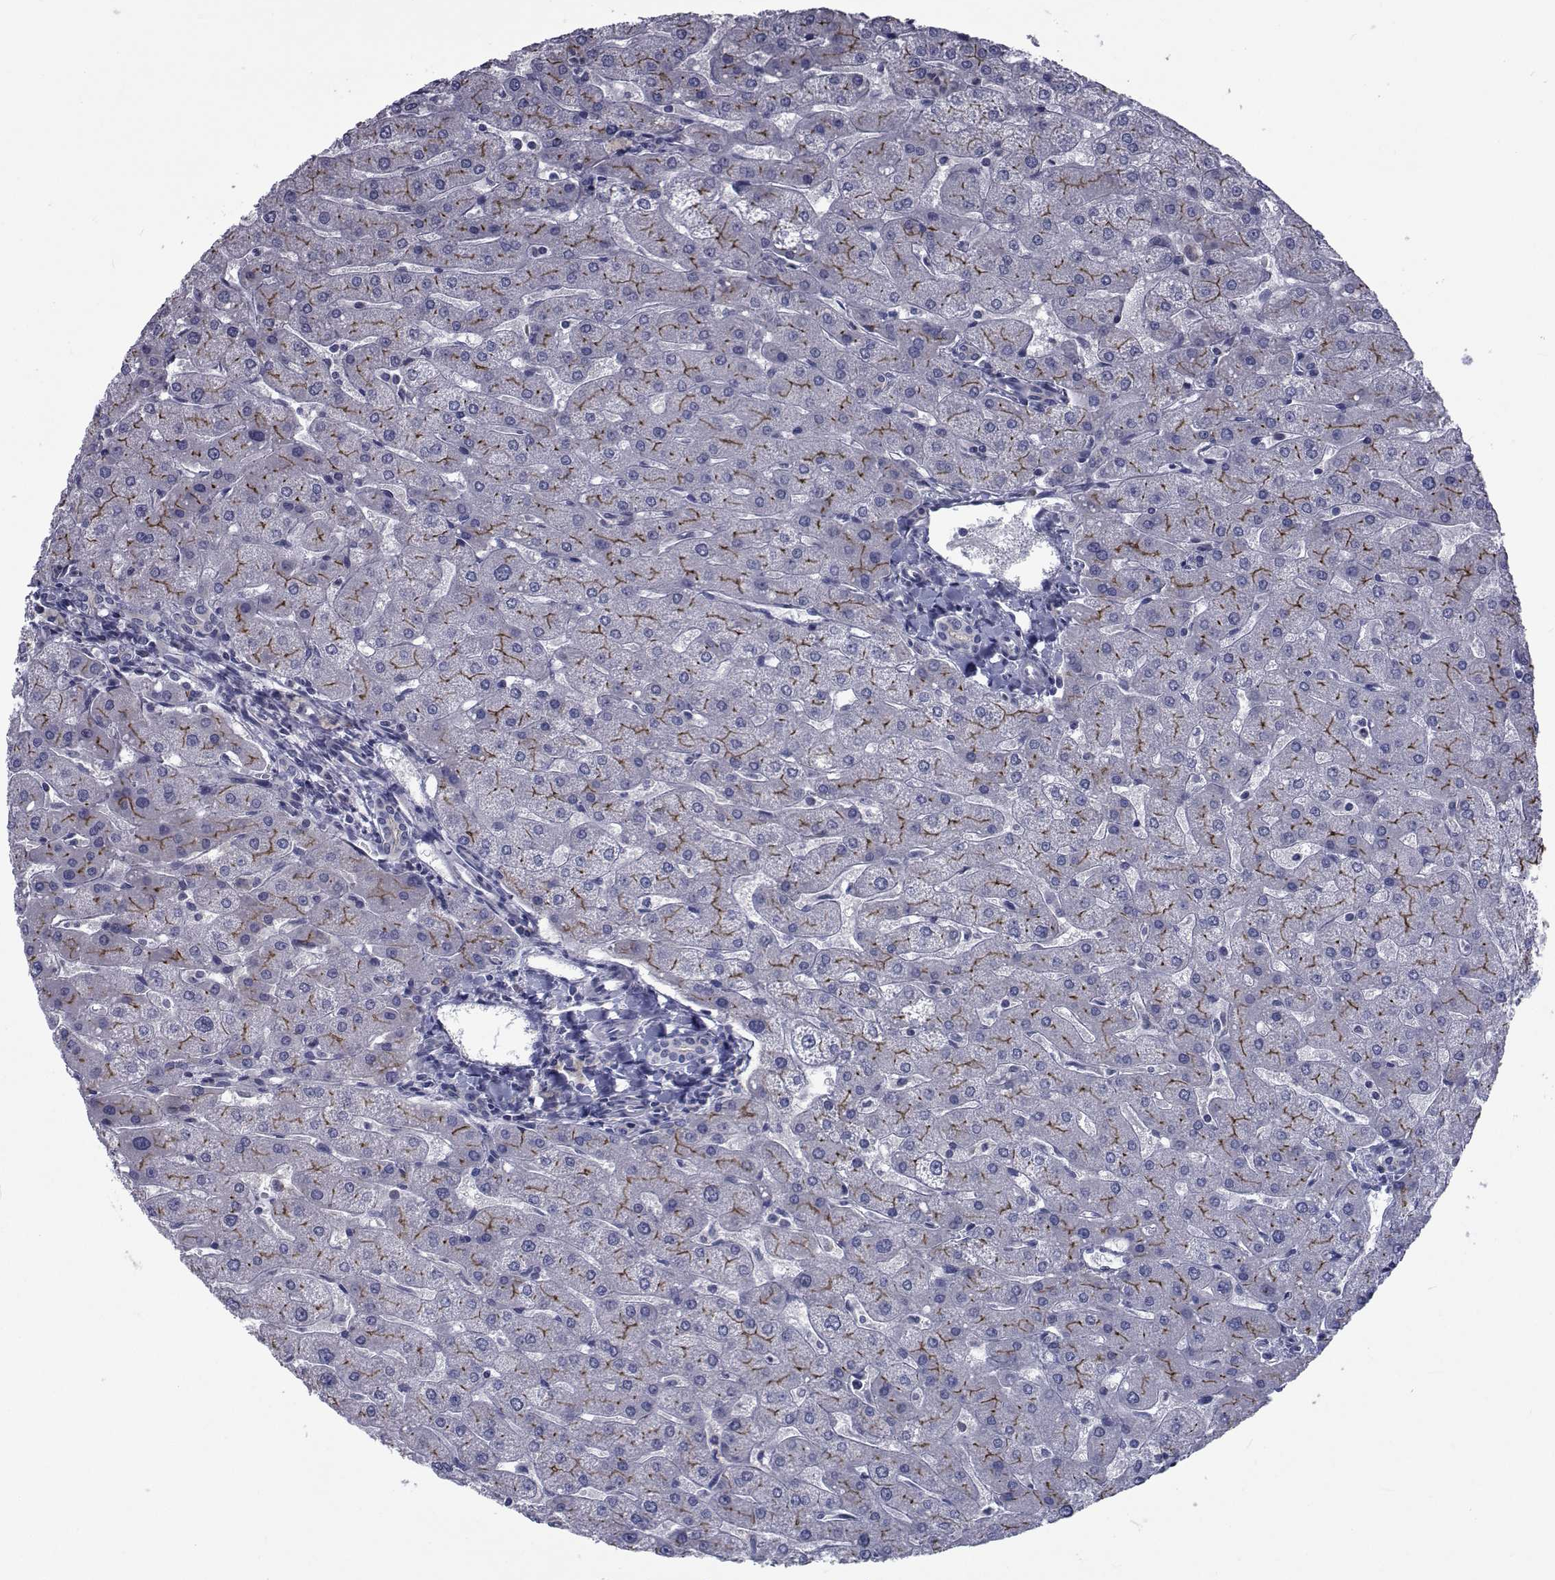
{"staining": {"intensity": "negative", "quantity": "none", "location": "none"}, "tissue": "liver", "cell_type": "Cholangiocytes", "image_type": "normal", "snomed": [{"axis": "morphology", "description": "Normal tissue, NOS"}, {"axis": "topography", "description": "Liver"}], "caption": "This is a micrograph of immunohistochemistry staining of normal liver, which shows no staining in cholangiocytes. (DAB (3,3'-diaminobenzidine) IHC, high magnification).", "gene": "SLC30A10", "patient": {"sex": "male", "age": 67}}